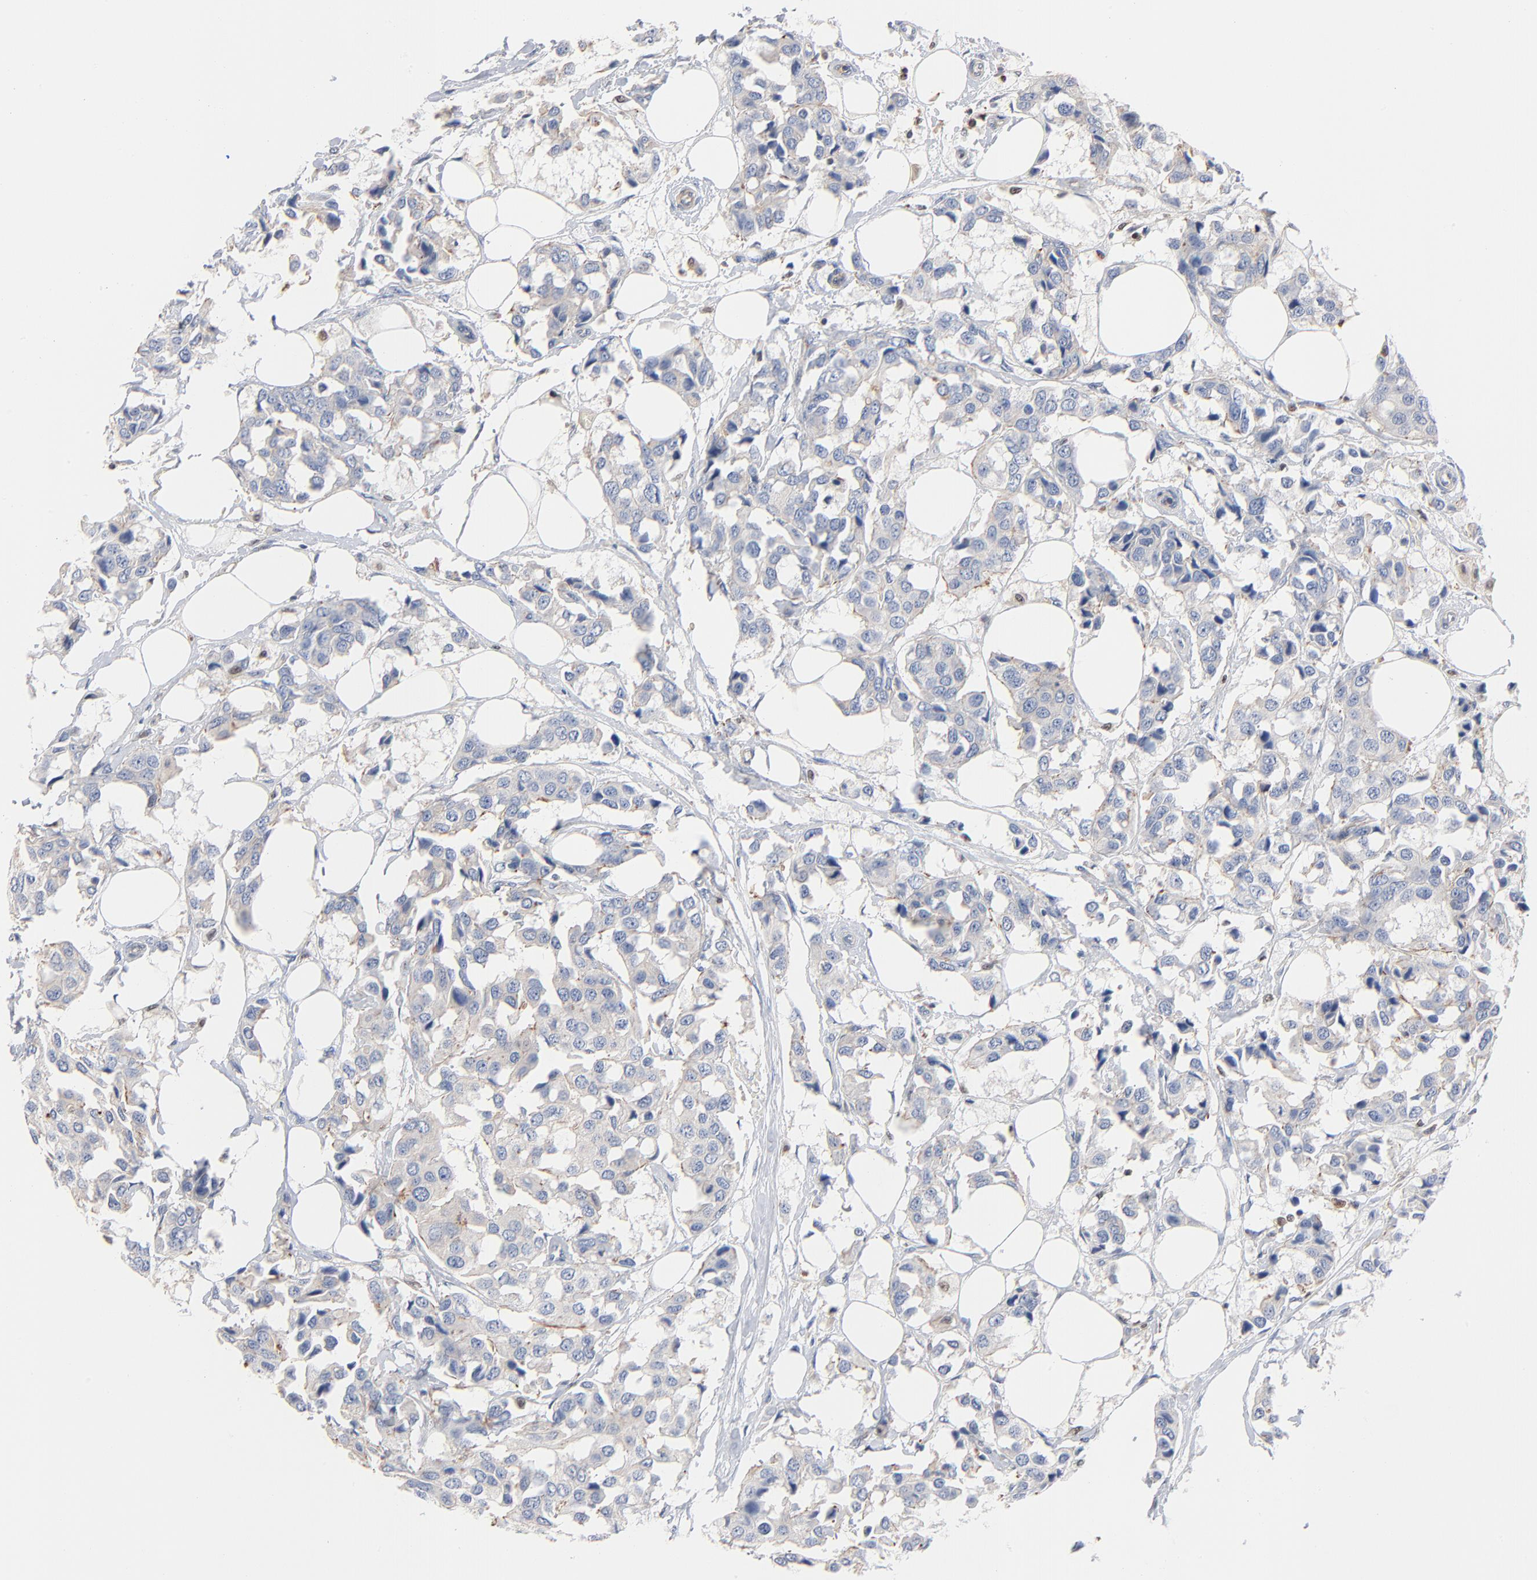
{"staining": {"intensity": "negative", "quantity": "none", "location": "none"}, "tissue": "breast cancer", "cell_type": "Tumor cells", "image_type": "cancer", "snomed": [{"axis": "morphology", "description": "Duct carcinoma"}, {"axis": "topography", "description": "Breast"}], "caption": "Tumor cells are negative for protein expression in human breast cancer. (Brightfield microscopy of DAB immunohistochemistry (IHC) at high magnification).", "gene": "ARHGEF6", "patient": {"sex": "female", "age": 80}}